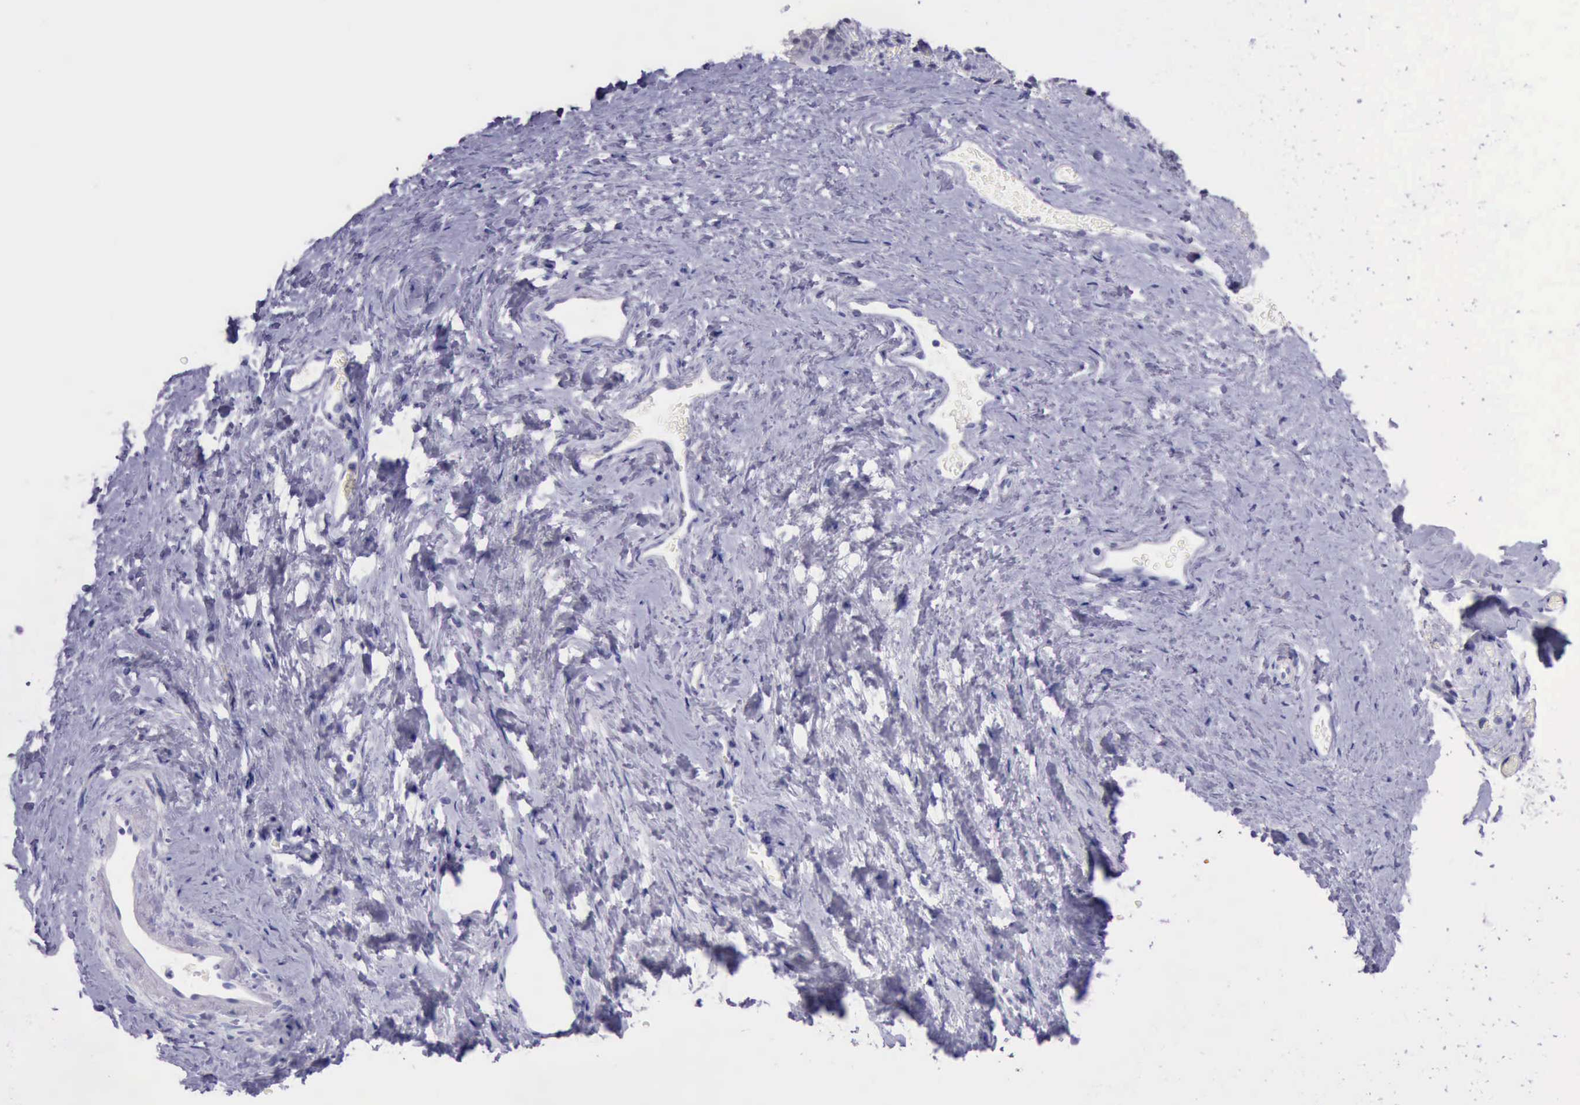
{"staining": {"intensity": "negative", "quantity": "none", "location": "none"}, "tissue": "vagina", "cell_type": "Squamous epithelial cells", "image_type": "normal", "snomed": [{"axis": "morphology", "description": "Normal tissue, NOS"}, {"axis": "topography", "description": "Vagina"}], "caption": "IHC histopathology image of unremarkable vagina: human vagina stained with DAB reveals no significant protein expression in squamous epithelial cells.", "gene": "LRFN5", "patient": {"sex": "female", "age": 61}}